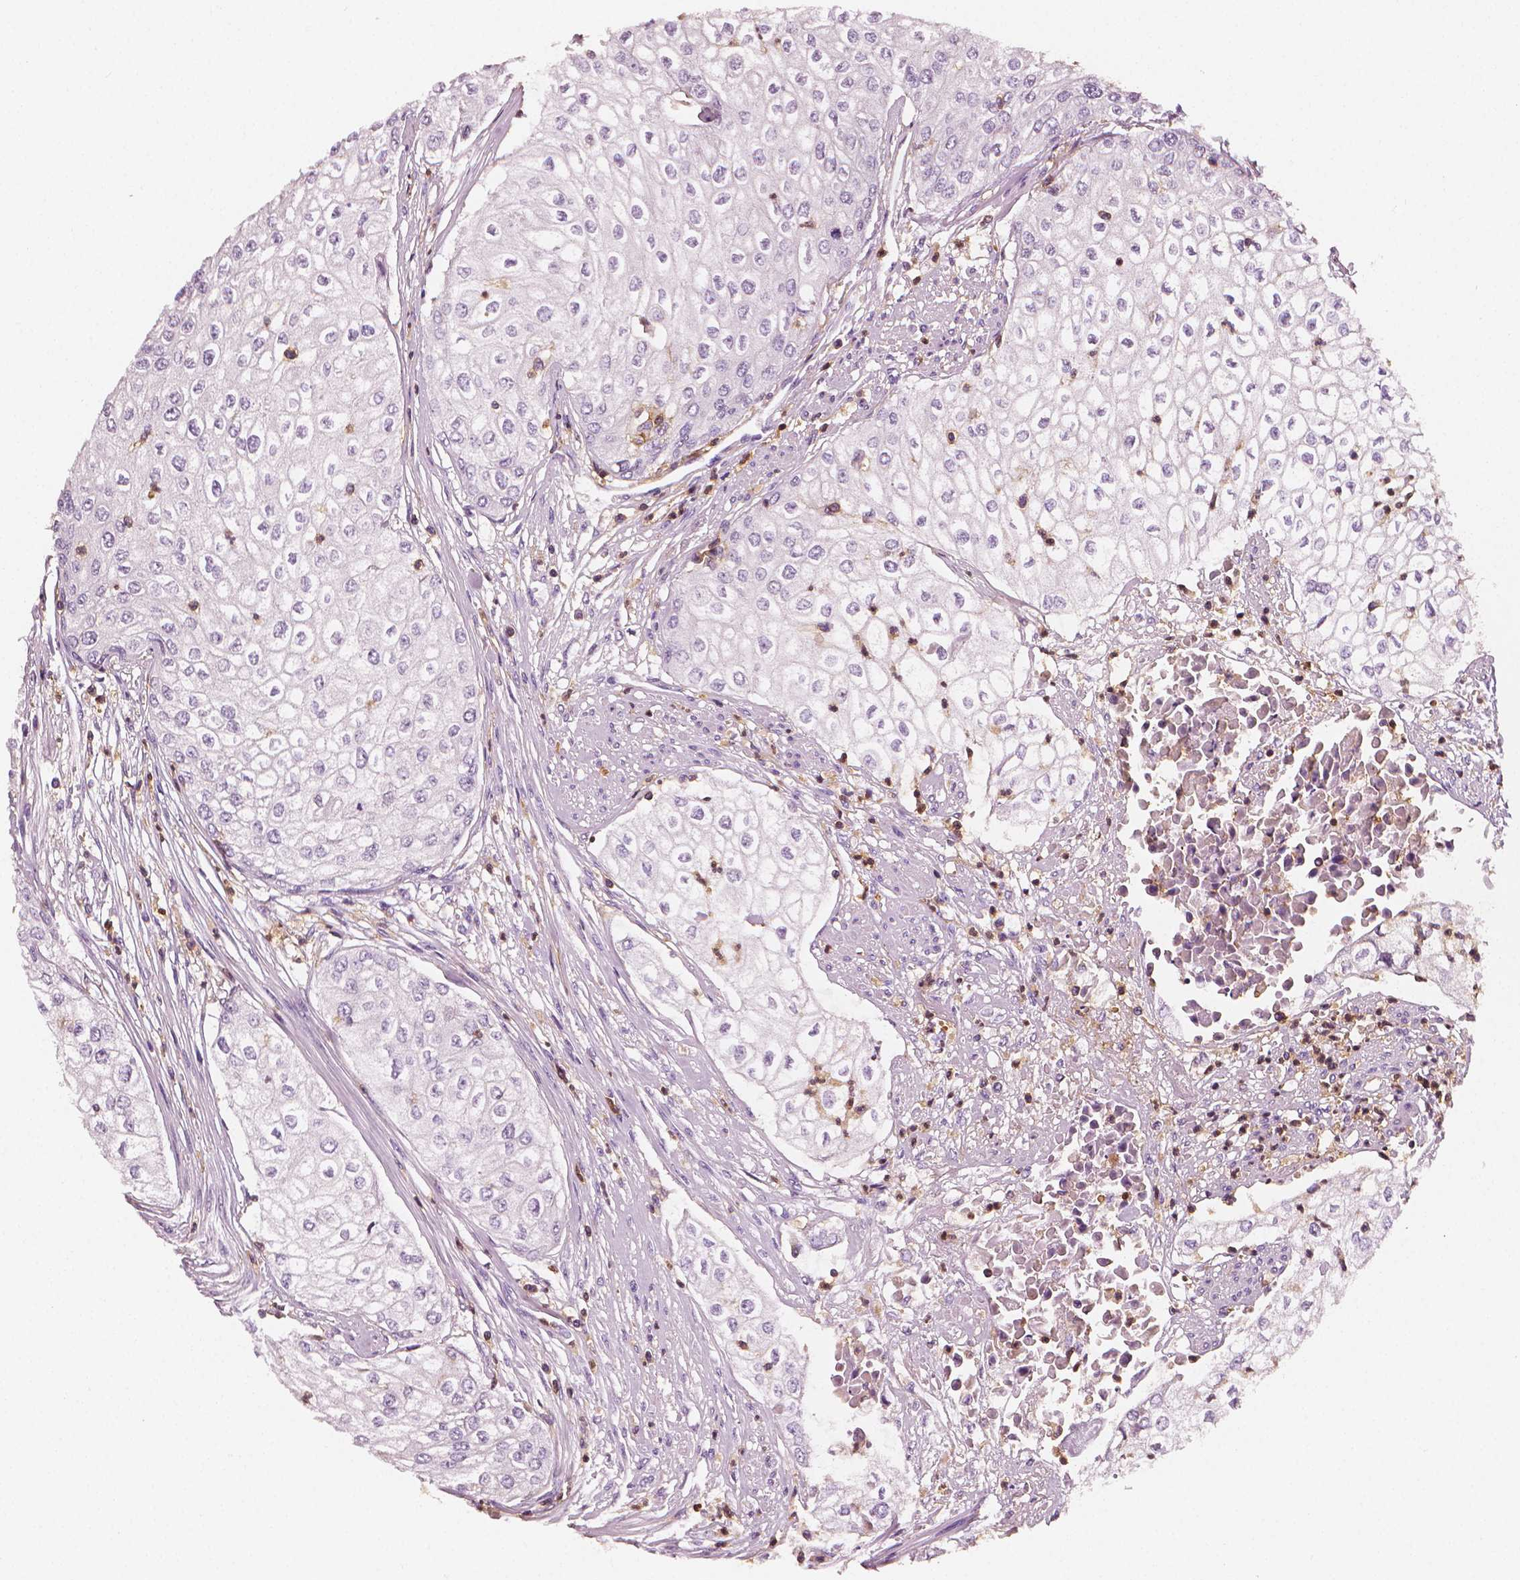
{"staining": {"intensity": "negative", "quantity": "none", "location": "none"}, "tissue": "urothelial cancer", "cell_type": "Tumor cells", "image_type": "cancer", "snomed": [{"axis": "morphology", "description": "Urothelial carcinoma, High grade"}, {"axis": "topography", "description": "Urinary bladder"}], "caption": "Immunohistochemistry (IHC) histopathology image of neoplastic tissue: high-grade urothelial carcinoma stained with DAB displays no significant protein positivity in tumor cells.", "gene": "PTPRC", "patient": {"sex": "male", "age": 62}}